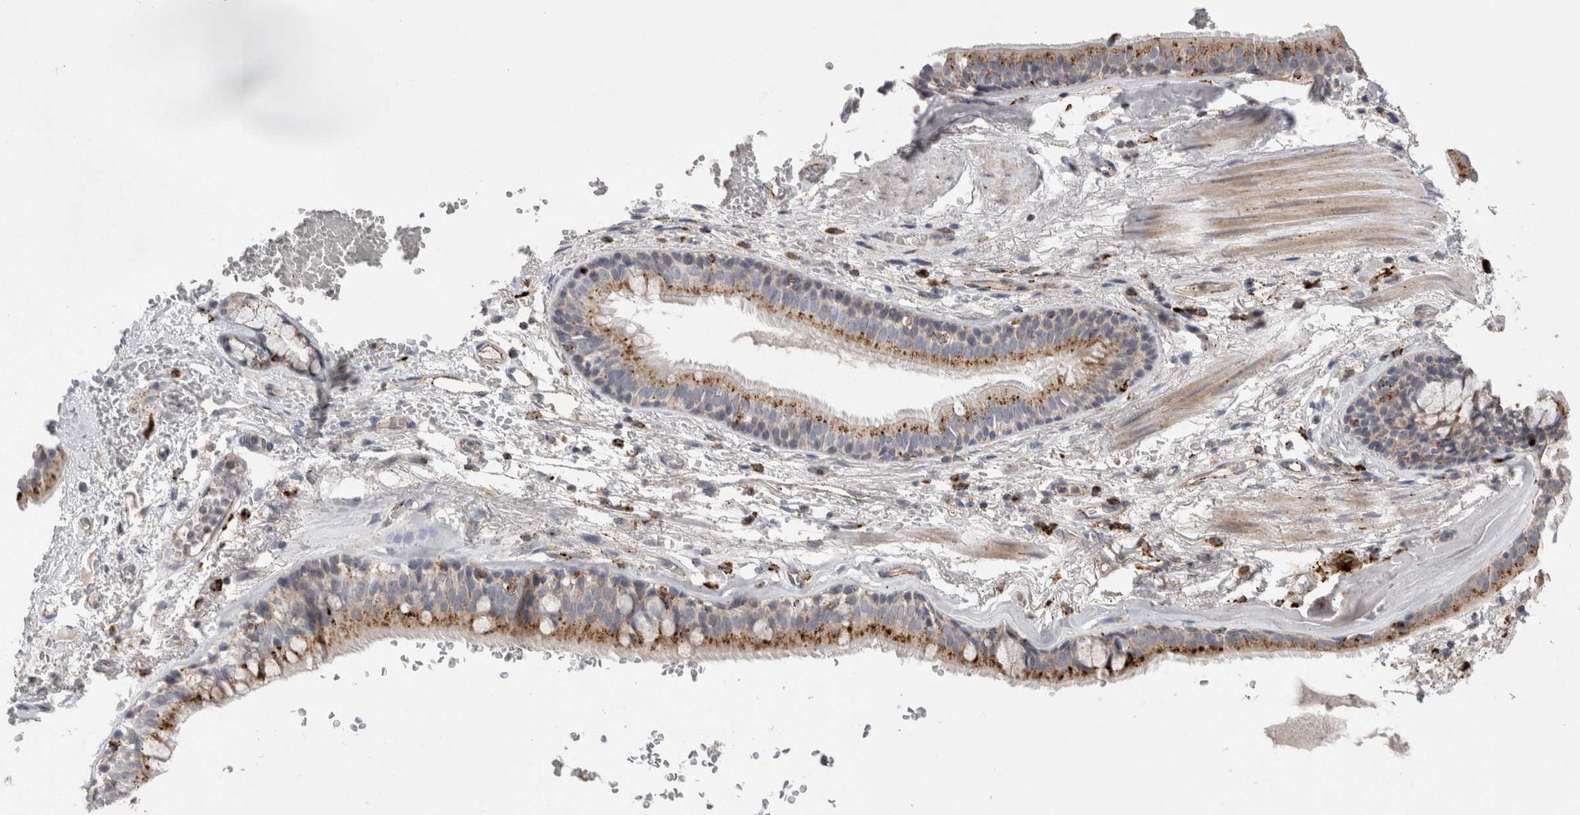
{"staining": {"intensity": "negative", "quantity": "none", "location": "none"}, "tissue": "adipose tissue", "cell_type": "Adipocytes", "image_type": "normal", "snomed": [{"axis": "morphology", "description": "Normal tissue, NOS"}, {"axis": "topography", "description": "Cartilage tissue"}], "caption": "This is a micrograph of immunohistochemistry staining of unremarkable adipose tissue, which shows no staining in adipocytes. Brightfield microscopy of IHC stained with DAB (brown) and hematoxylin (blue), captured at high magnification.", "gene": "CTSA", "patient": {"sex": "female", "age": 63}}